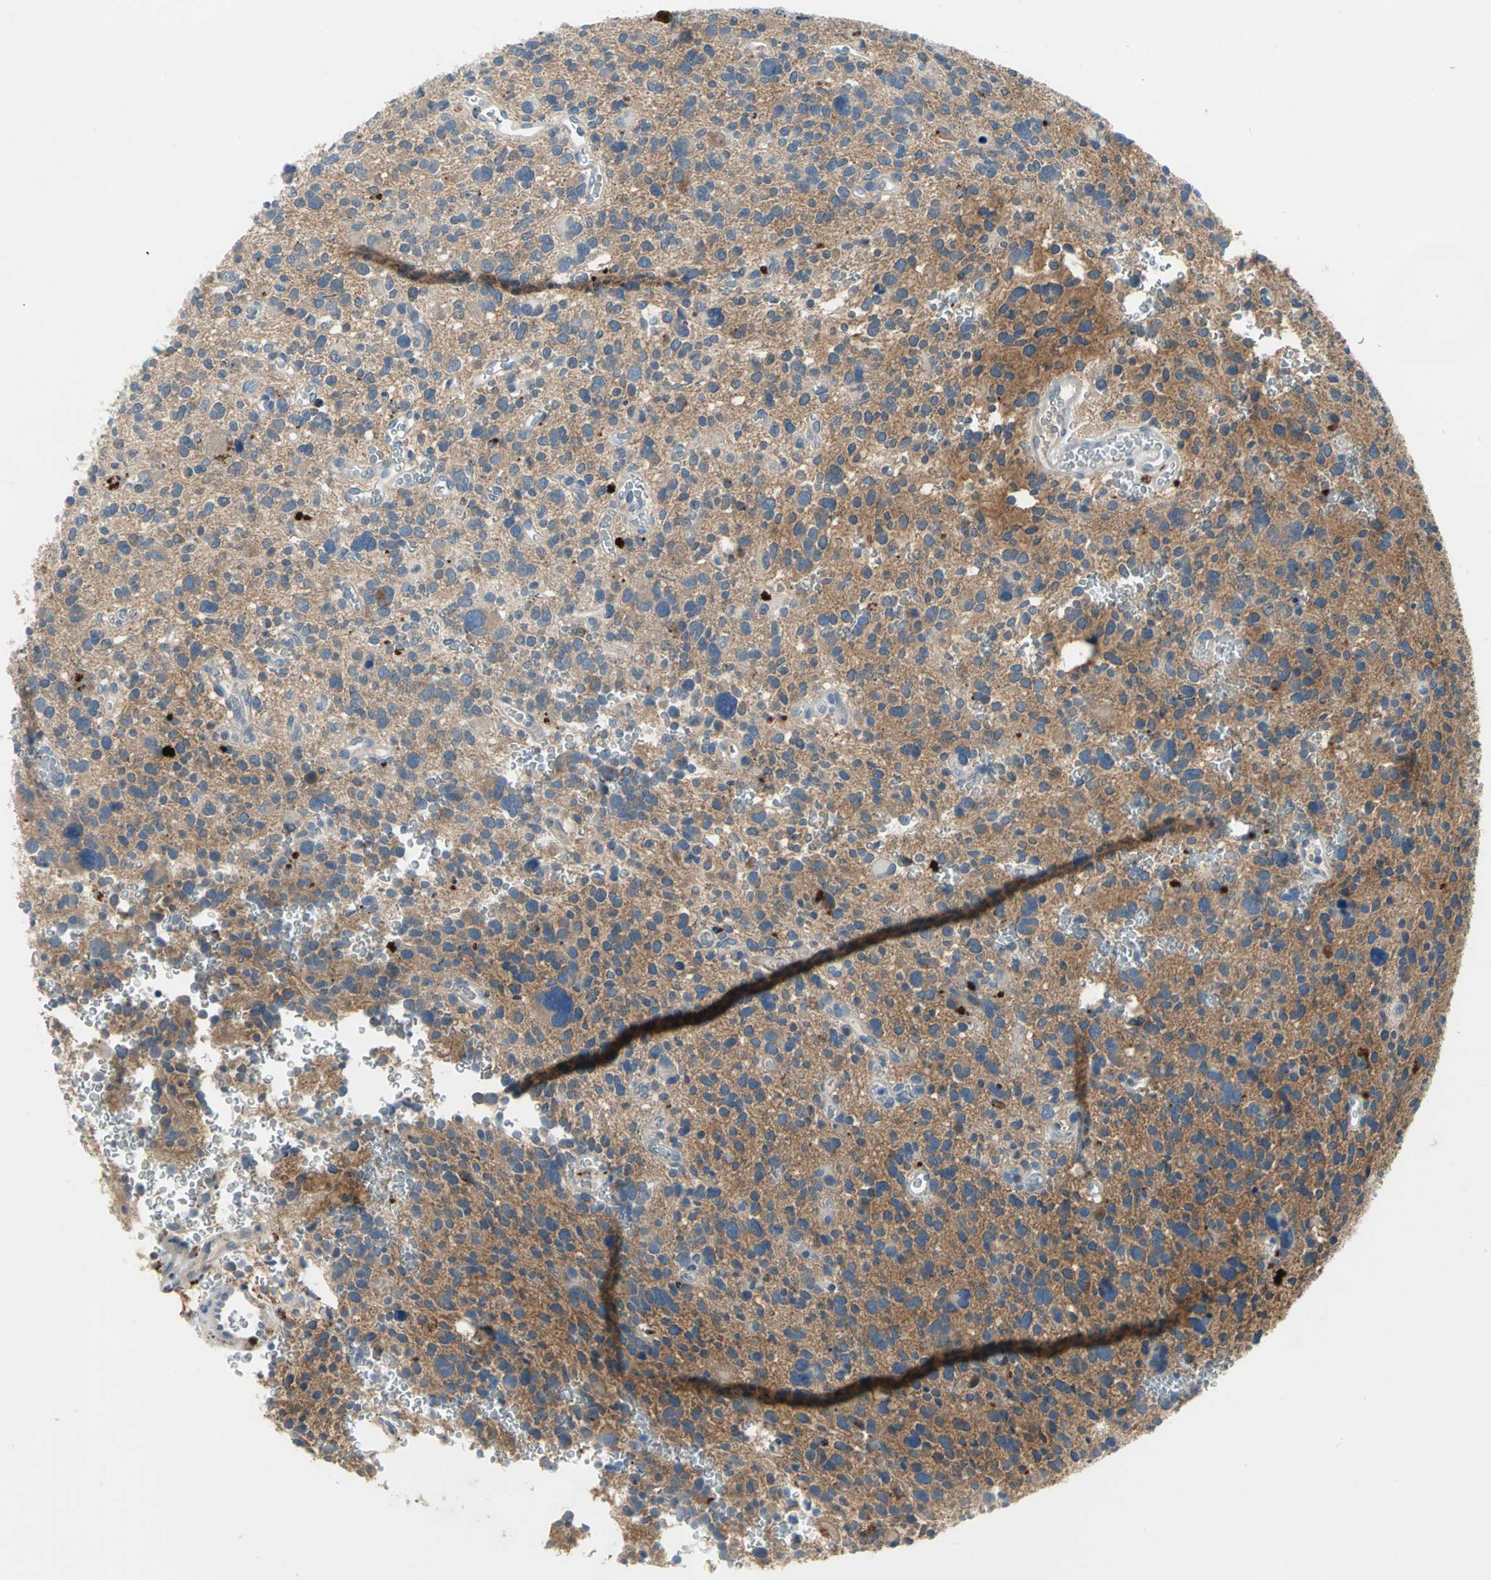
{"staining": {"intensity": "negative", "quantity": "none", "location": "none"}, "tissue": "glioma", "cell_type": "Tumor cells", "image_type": "cancer", "snomed": [{"axis": "morphology", "description": "Glioma, malignant, High grade"}, {"axis": "topography", "description": "Brain"}], "caption": "Tumor cells are negative for protein expression in human malignant glioma (high-grade).", "gene": "PTGDS", "patient": {"sex": "male", "age": 48}}